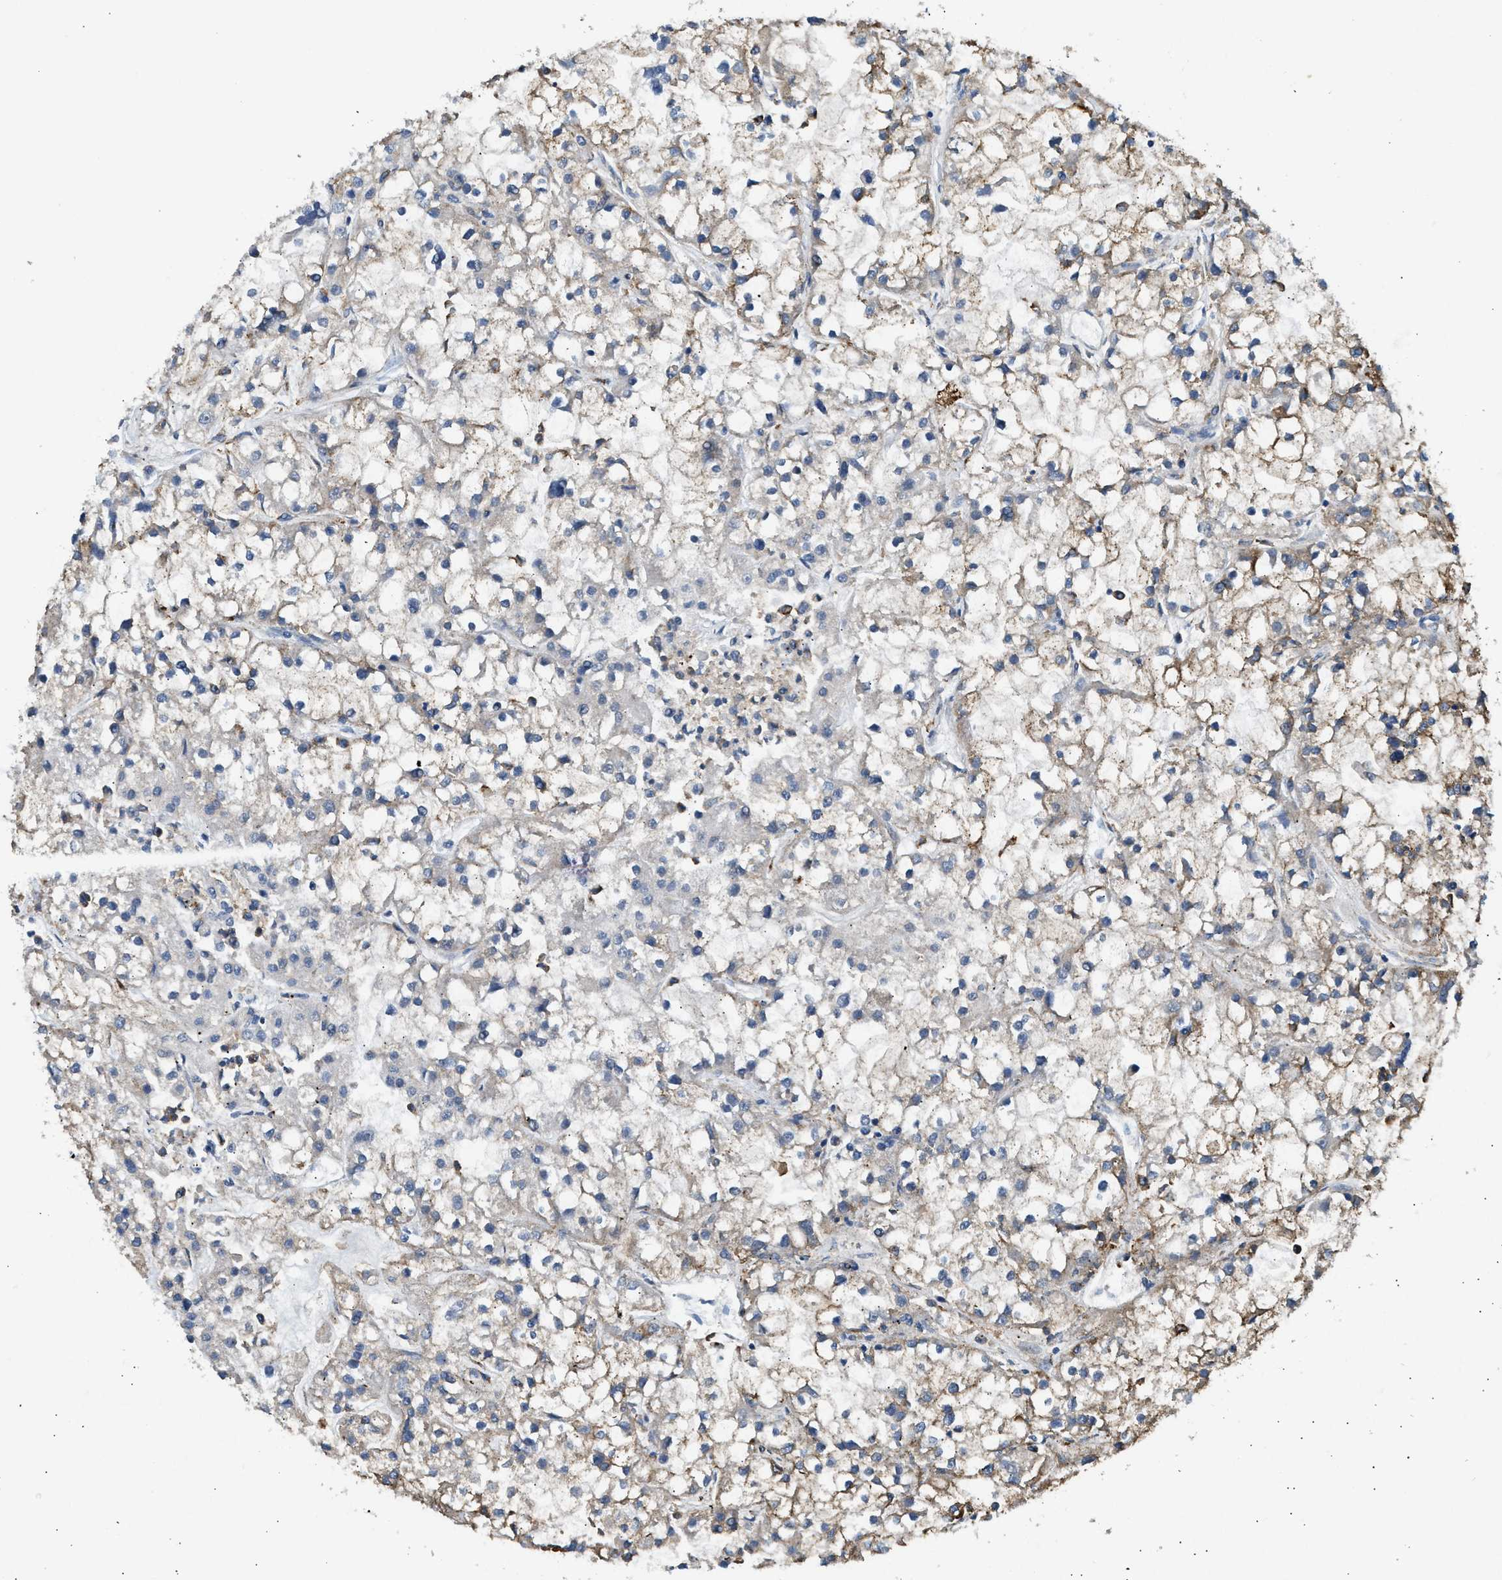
{"staining": {"intensity": "weak", "quantity": "25%-75%", "location": "cytoplasmic/membranous"}, "tissue": "renal cancer", "cell_type": "Tumor cells", "image_type": "cancer", "snomed": [{"axis": "morphology", "description": "Adenocarcinoma, NOS"}, {"axis": "topography", "description": "Kidney"}], "caption": "Immunohistochemical staining of human adenocarcinoma (renal) shows weak cytoplasmic/membranous protein staining in about 25%-75% of tumor cells.", "gene": "LRP1", "patient": {"sex": "female", "age": 52}}